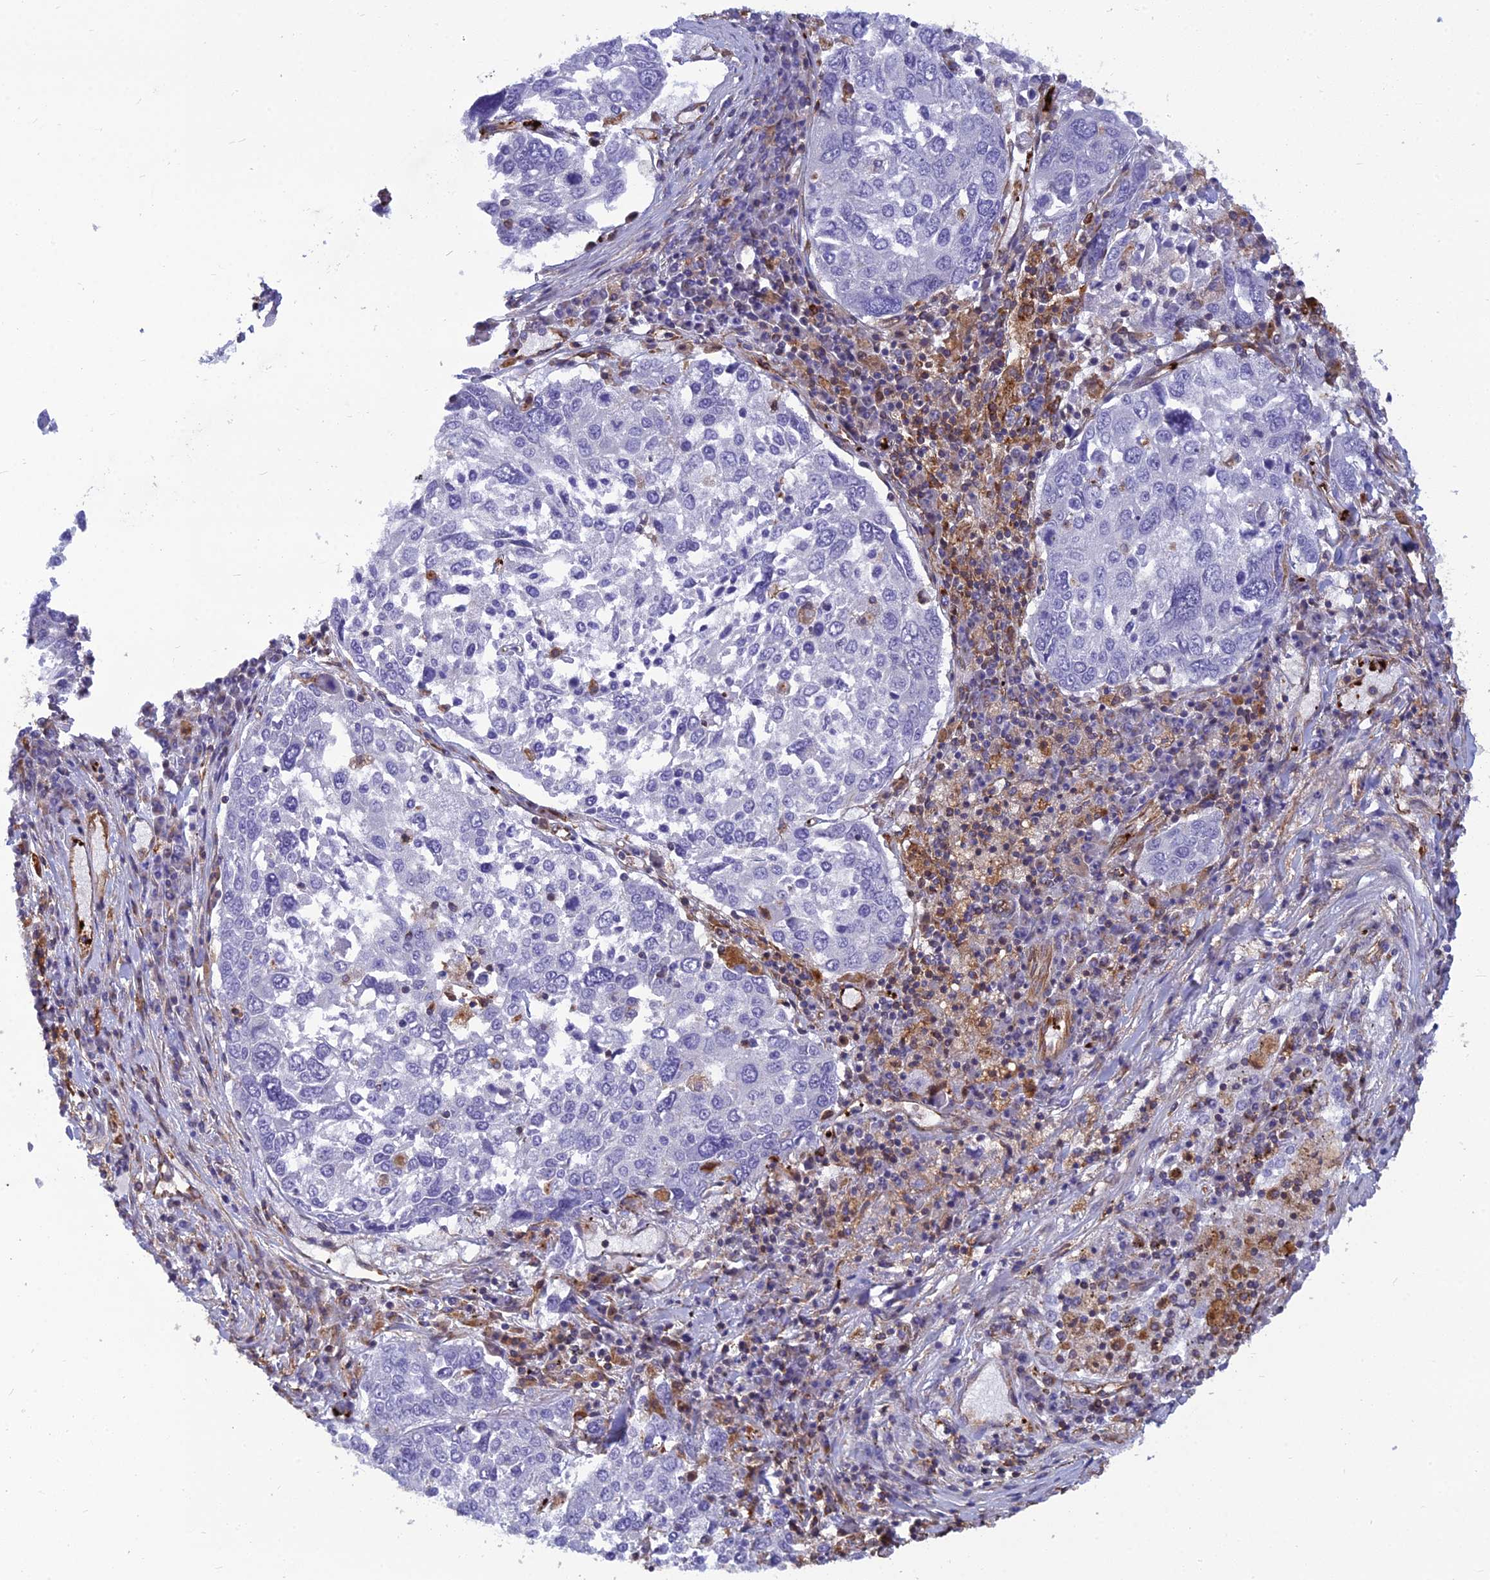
{"staining": {"intensity": "negative", "quantity": "none", "location": "none"}, "tissue": "lung cancer", "cell_type": "Tumor cells", "image_type": "cancer", "snomed": [{"axis": "morphology", "description": "Squamous cell carcinoma, NOS"}, {"axis": "topography", "description": "Lung"}], "caption": "Immunohistochemistry (IHC) of lung cancer shows no expression in tumor cells.", "gene": "PSMD11", "patient": {"sex": "male", "age": 65}}